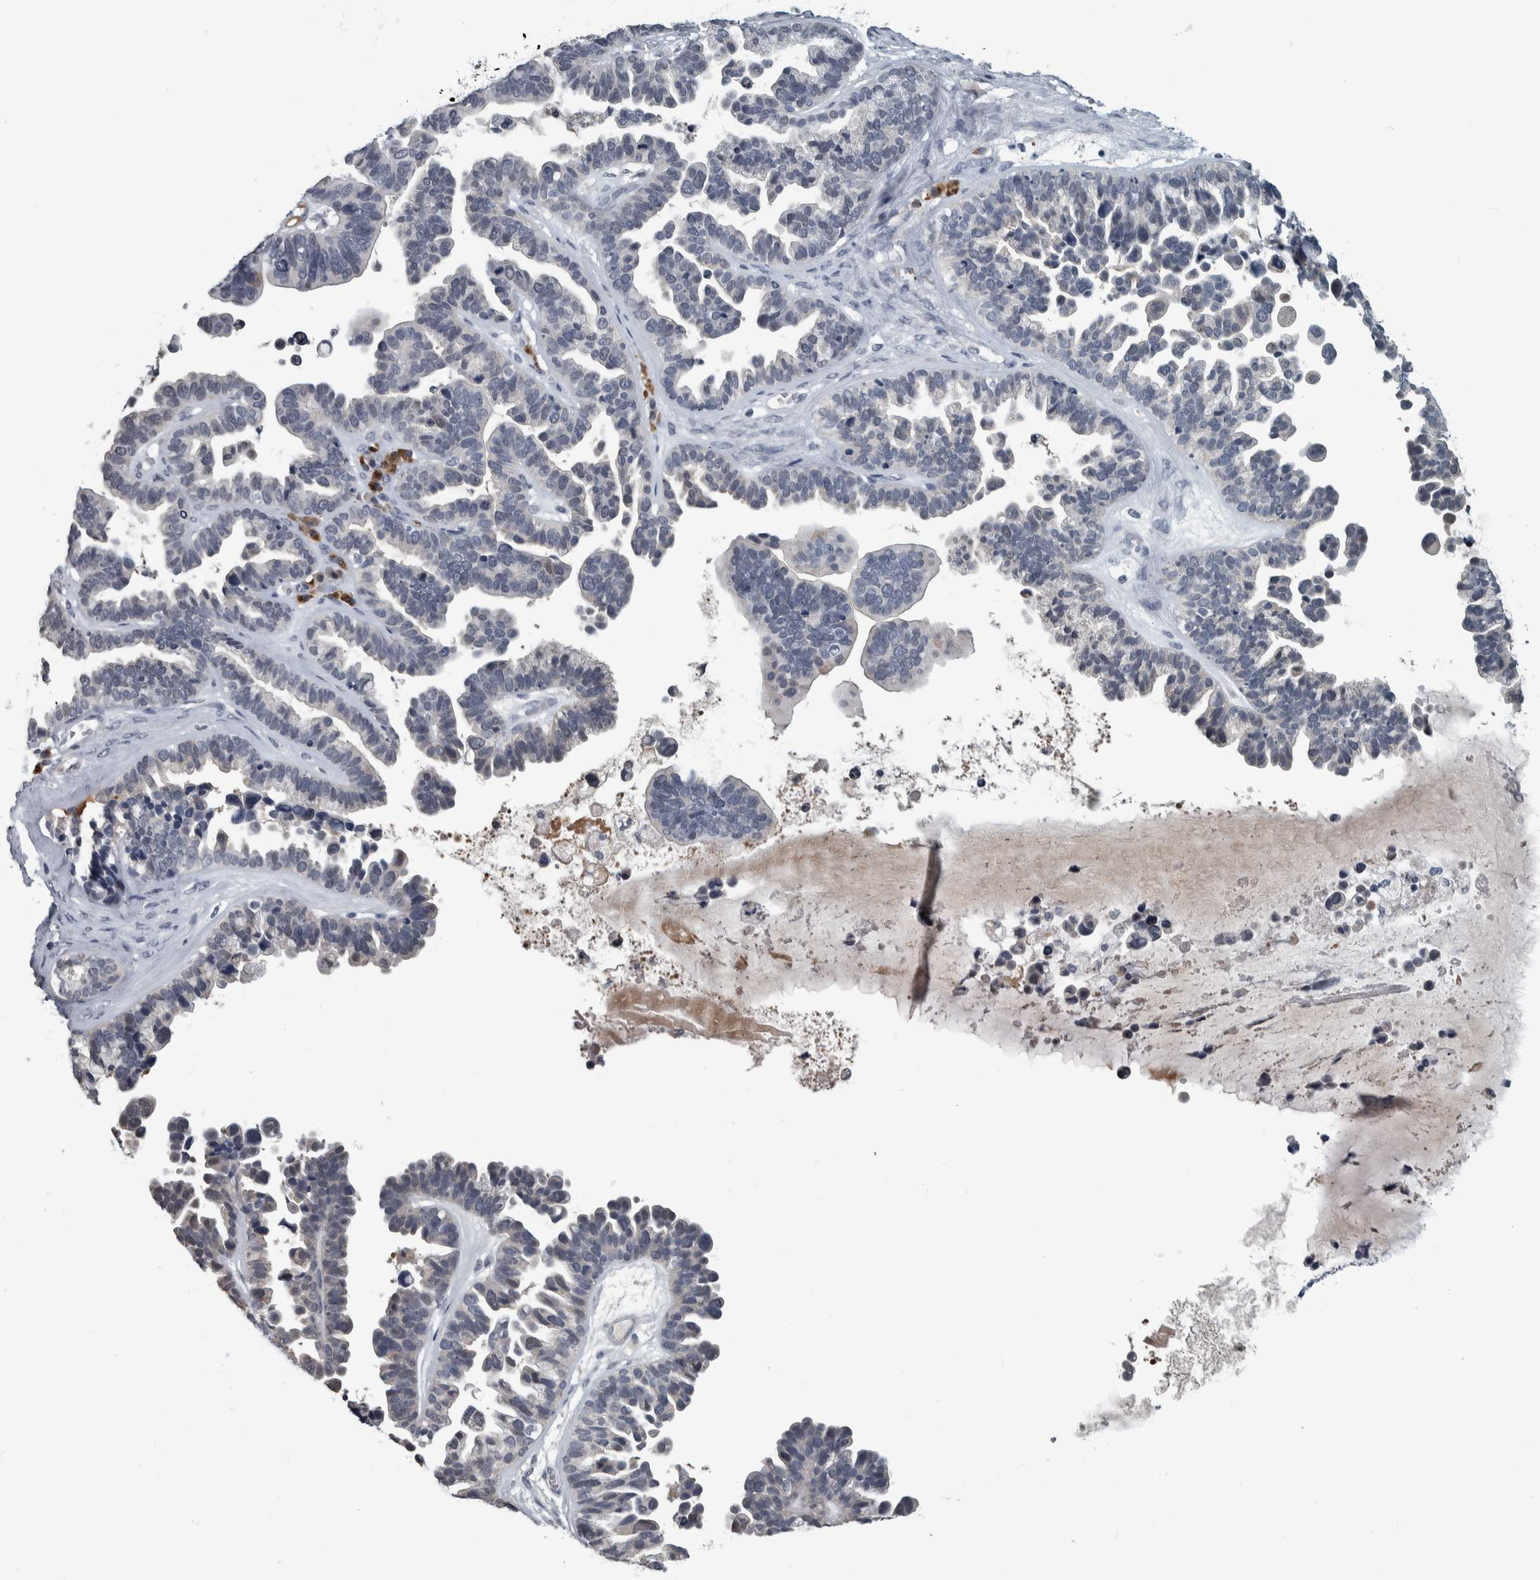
{"staining": {"intensity": "negative", "quantity": "none", "location": "none"}, "tissue": "ovarian cancer", "cell_type": "Tumor cells", "image_type": "cancer", "snomed": [{"axis": "morphology", "description": "Cystadenocarcinoma, serous, NOS"}, {"axis": "topography", "description": "Ovary"}], "caption": "High magnification brightfield microscopy of serous cystadenocarcinoma (ovarian) stained with DAB (3,3'-diaminobenzidine) (brown) and counterstained with hematoxylin (blue): tumor cells show no significant staining. (IHC, brightfield microscopy, high magnification).", "gene": "CAVIN4", "patient": {"sex": "female", "age": 56}}